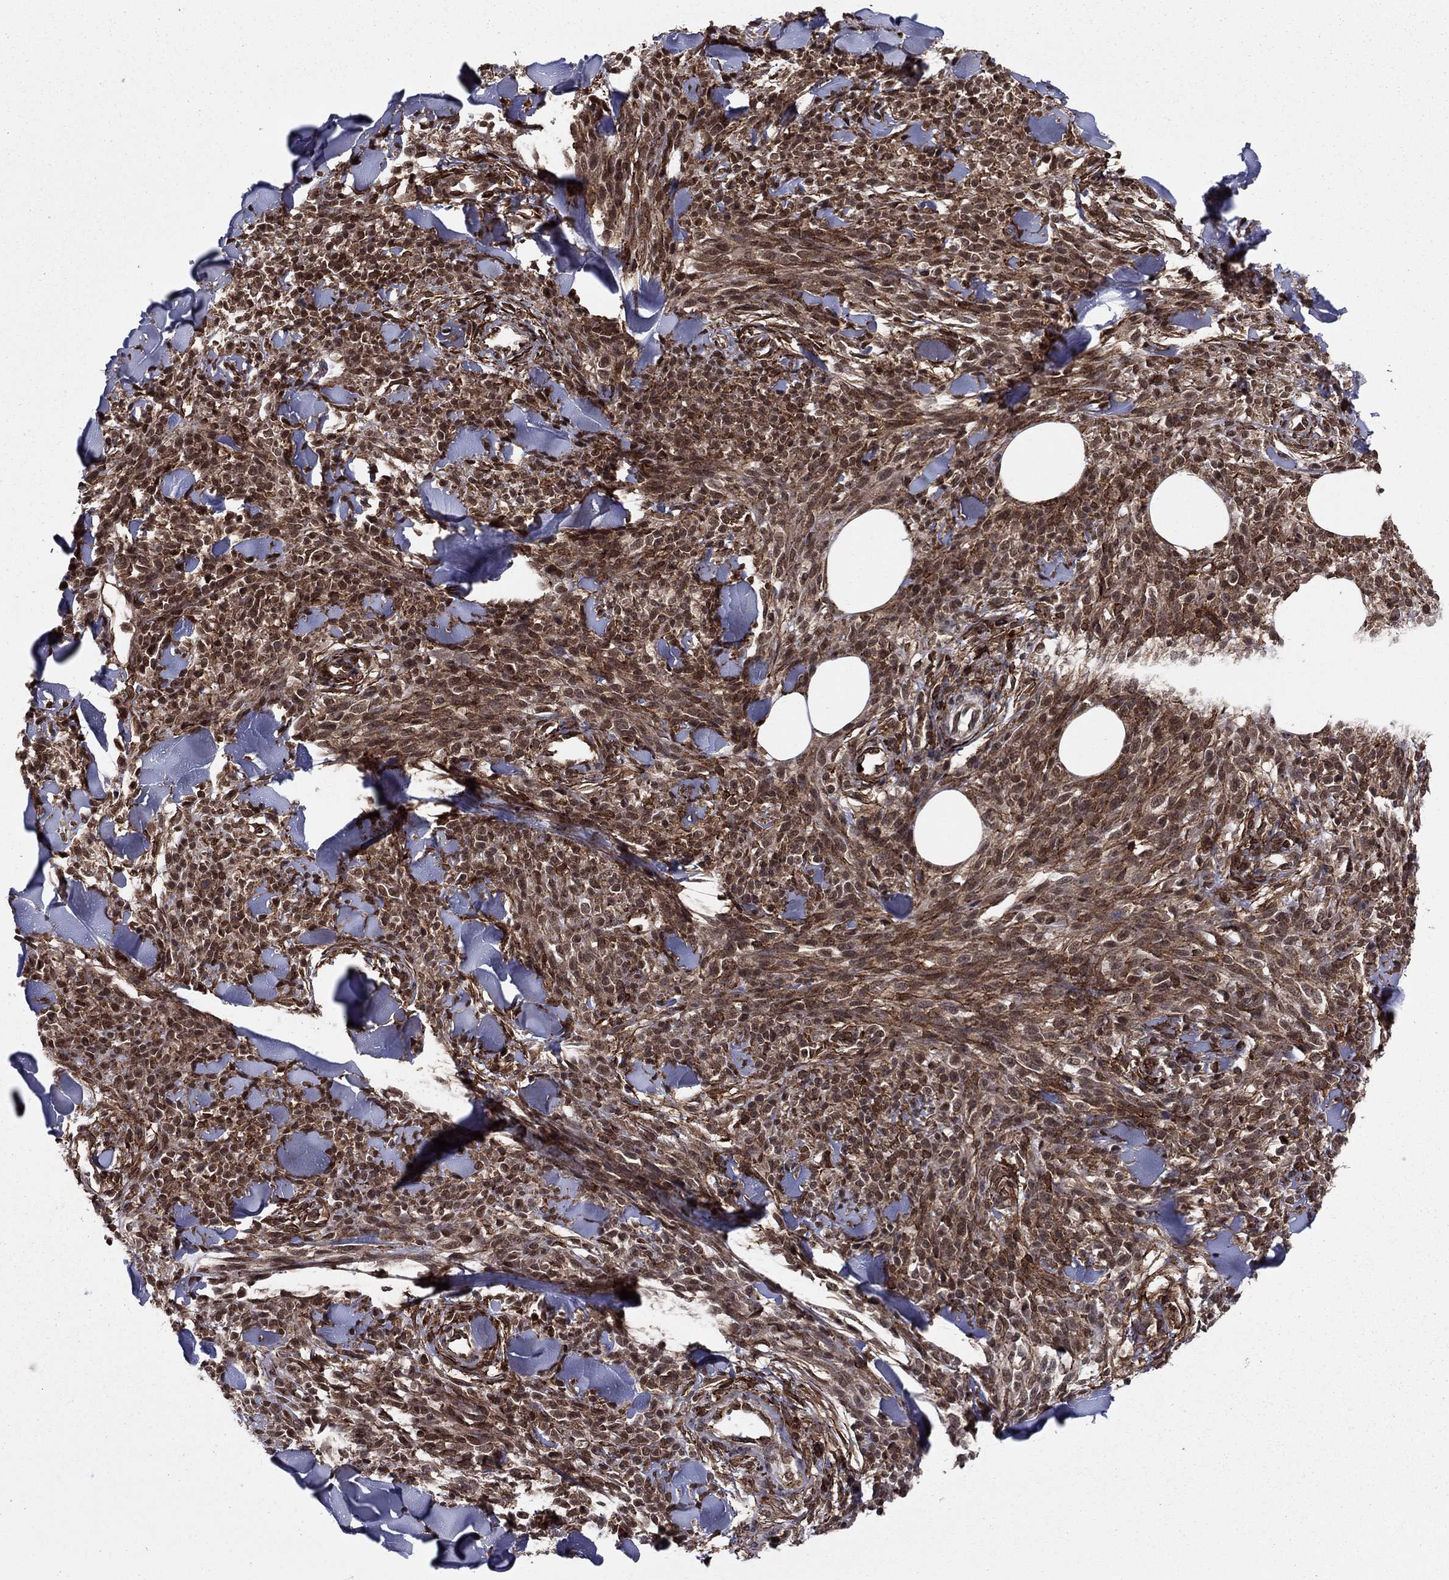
{"staining": {"intensity": "moderate", "quantity": ">75%", "location": "nuclear"}, "tissue": "melanoma", "cell_type": "Tumor cells", "image_type": "cancer", "snomed": [{"axis": "morphology", "description": "Malignant melanoma, NOS"}, {"axis": "topography", "description": "Skin"}, {"axis": "topography", "description": "Skin of trunk"}], "caption": "A histopathology image of melanoma stained for a protein demonstrates moderate nuclear brown staining in tumor cells.", "gene": "SSX2IP", "patient": {"sex": "male", "age": 74}}